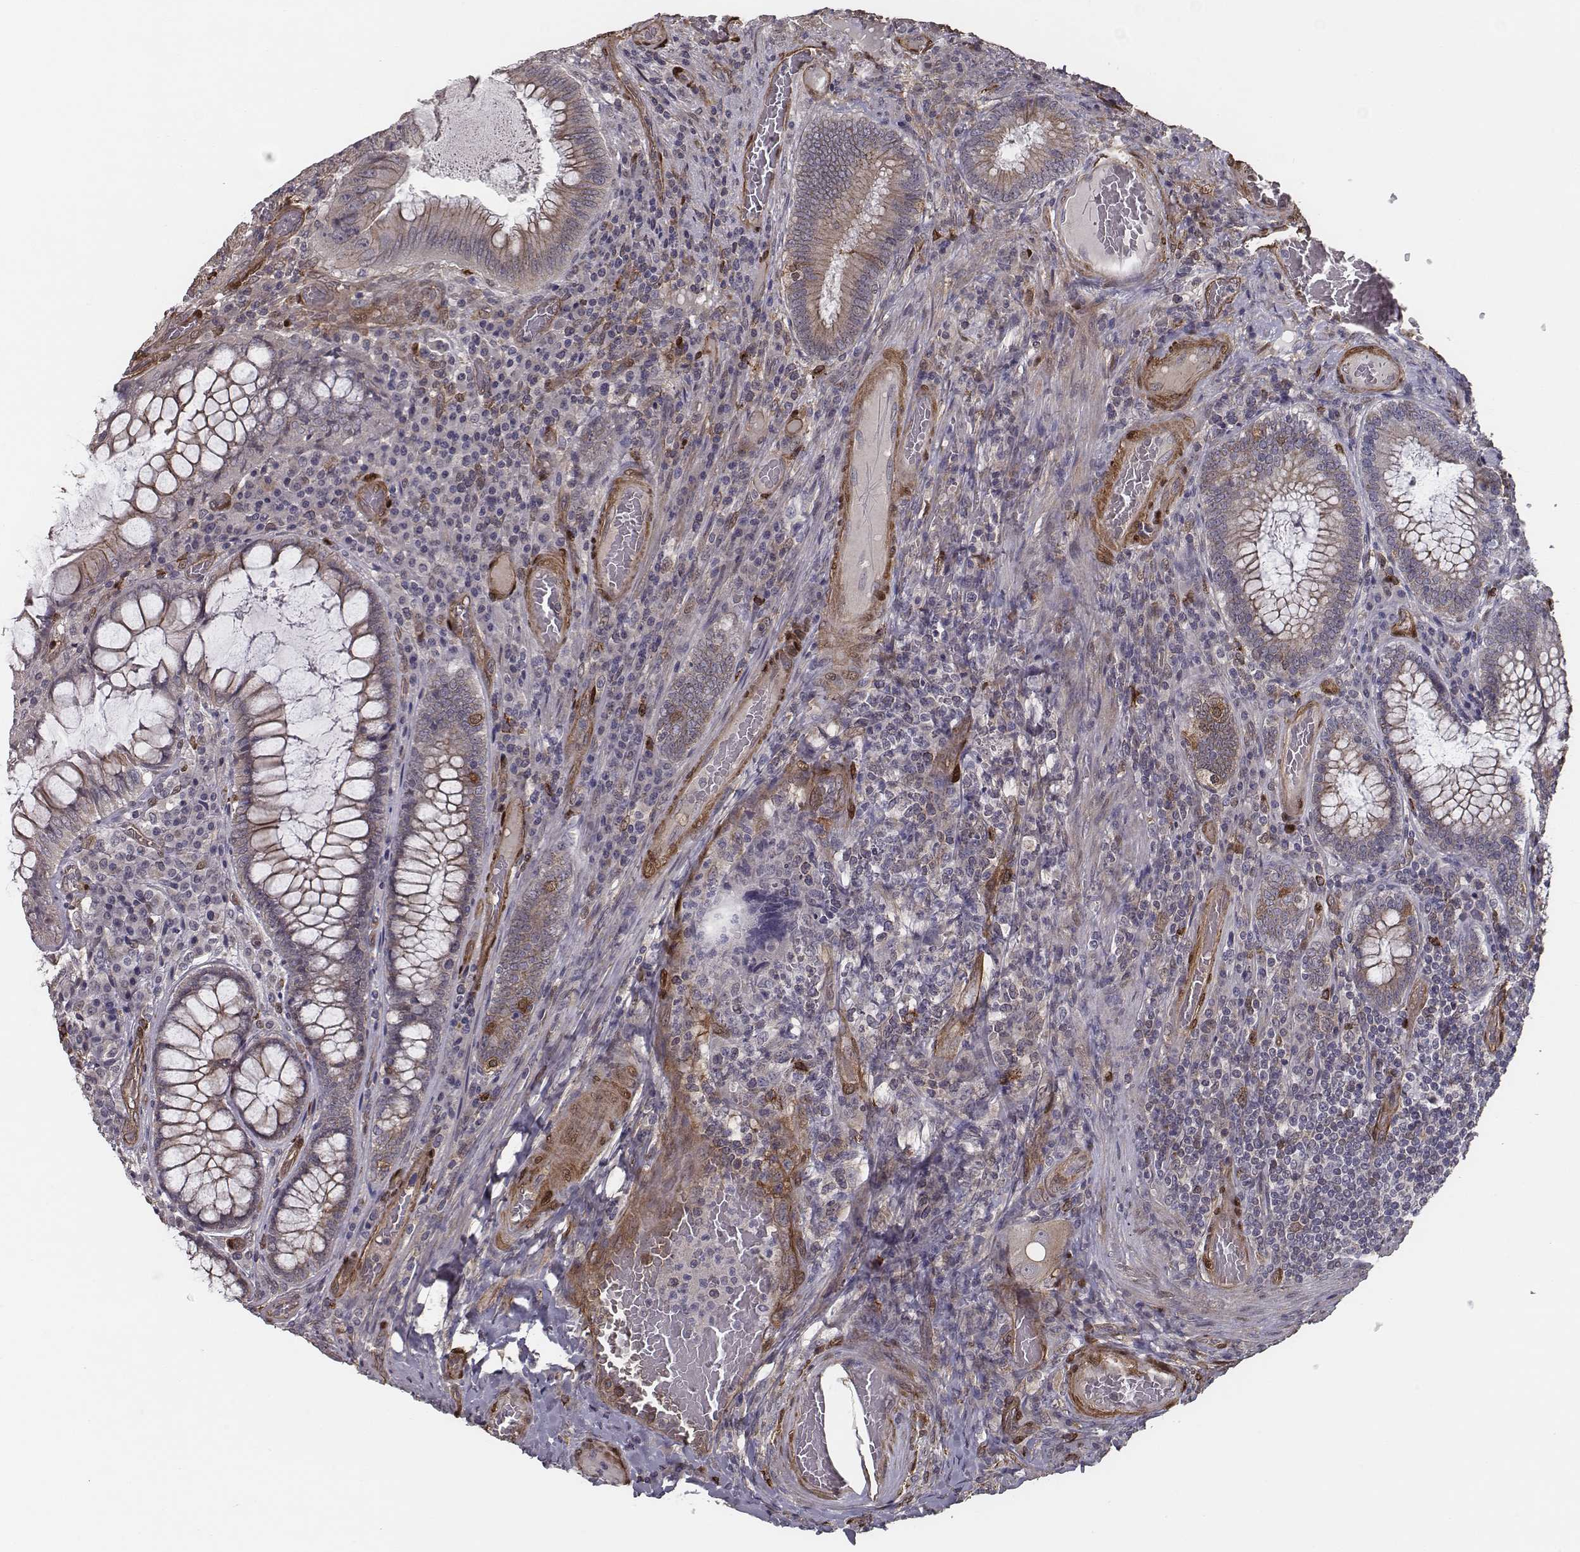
{"staining": {"intensity": "weak", "quantity": ">75%", "location": "cytoplasmic/membranous"}, "tissue": "colorectal cancer", "cell_type": "Tumor cells", "image_type": "cancer", "snomed": [{"axis": "morphology", "description": "Adenocarcinoma, NOS"}, {"axis": "topography", "description": "Colon"}], "caption": "The immunohistochemical stain highlights weak cytoplasmic/membranous expression in tumor cells of colorectal cancer tissue.", "gene": "ISYNA1", "patient": {"sex": "female", "age": 86}}